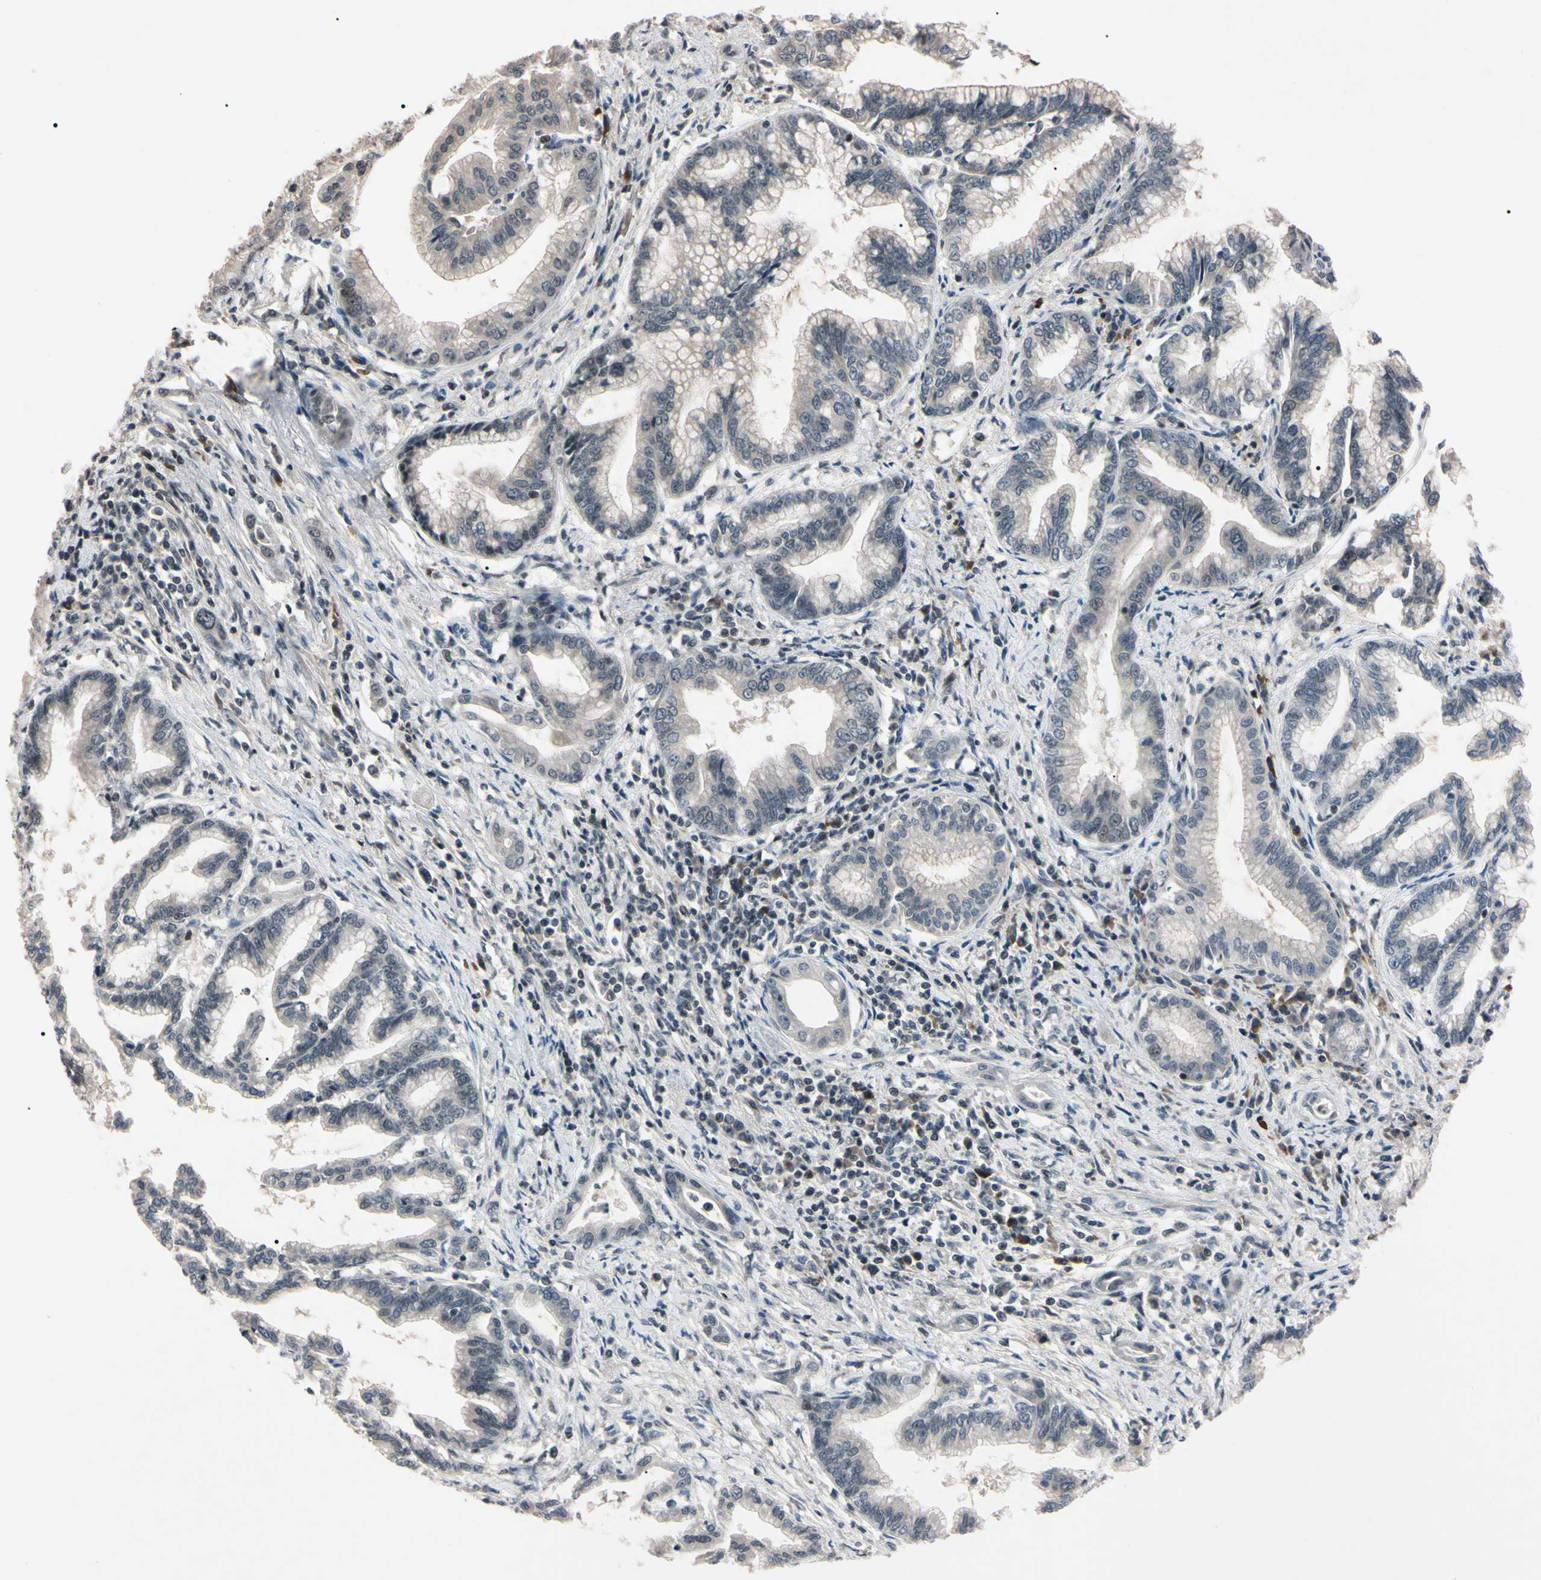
{"staining": {"intensity": "negative", "quantity": "none", "location": "none"}, "tissue": "pancreatic cancer", "cell_type": "Tumor cells", "image_type": "cancer", "snomed": [{"axis": "morphology", "description": "Adenocarcinoma, NOS"}, {"axis": "topography", "description": "Pancreas"}], "caption": "Immunohistochemistry image of neoplastic tissue: pancreatic adenocarcinoma stained with DAB (3,3'-diaminobenzidine) reveals no significant protein expression in tumor cells.", "gene": "YY1", "patient": {"sex": "female", "age": 64}}